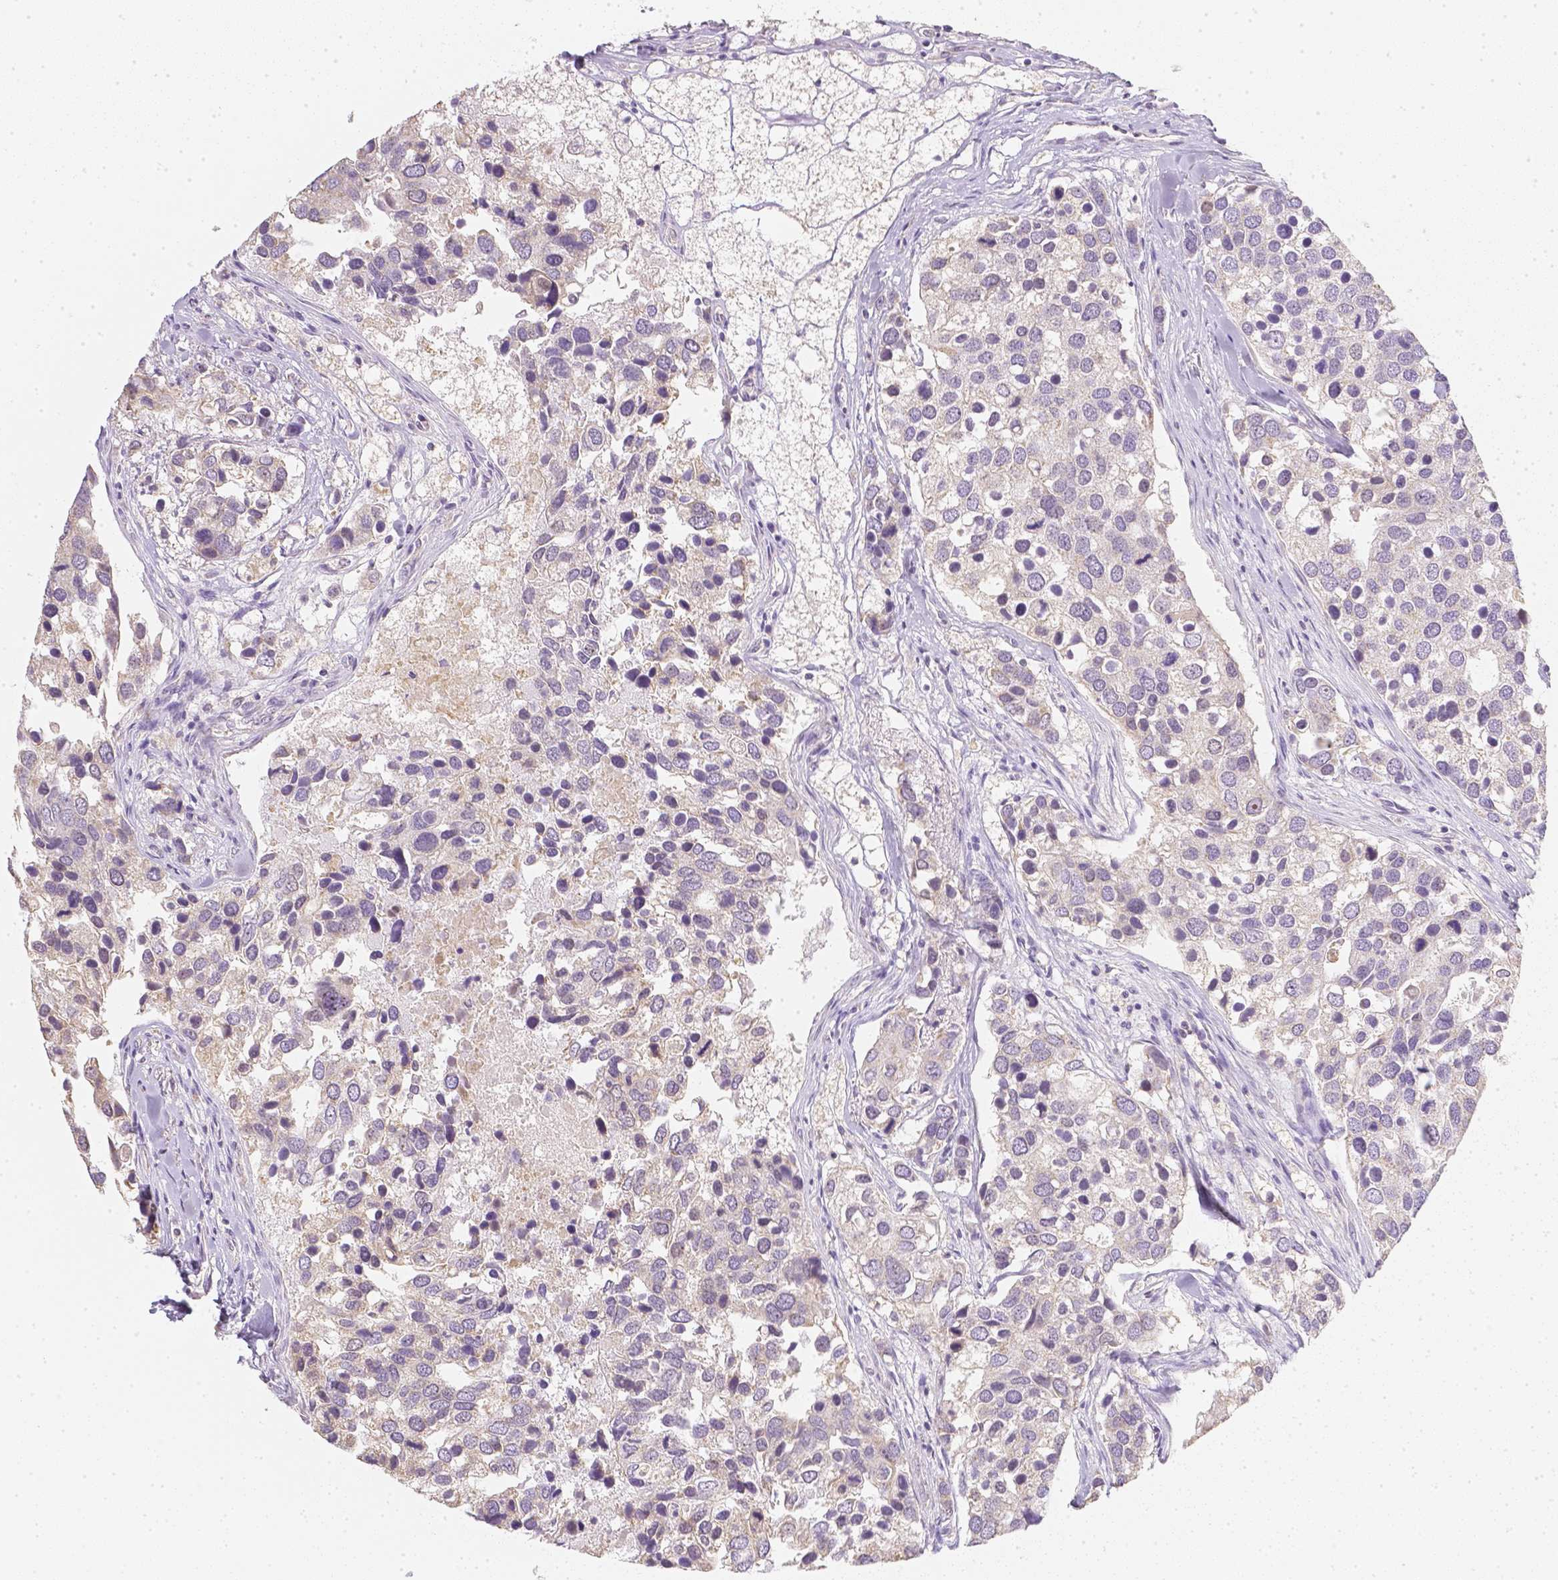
{"staining": {"intensity": "negative", "quantity": "none", "location": "none"}, "tissue": "breast cancer", "cell_type": "Tumor cells", "image_type": "cancer", "snomed": [{"axis": "morphology", "description": "Duct carcinoma"}, {"axis": "topography", "description": "Breast"}], "caption": "IHC histopathology image of human breast cancer (intraductal carcinoma) stained for a protein (brown), which demonstrates no staining in tumor cells. (DAB immunohistochemistry, high magnification).", "gene": "NVL", "patient": {"sex": "female", "age": 83}}